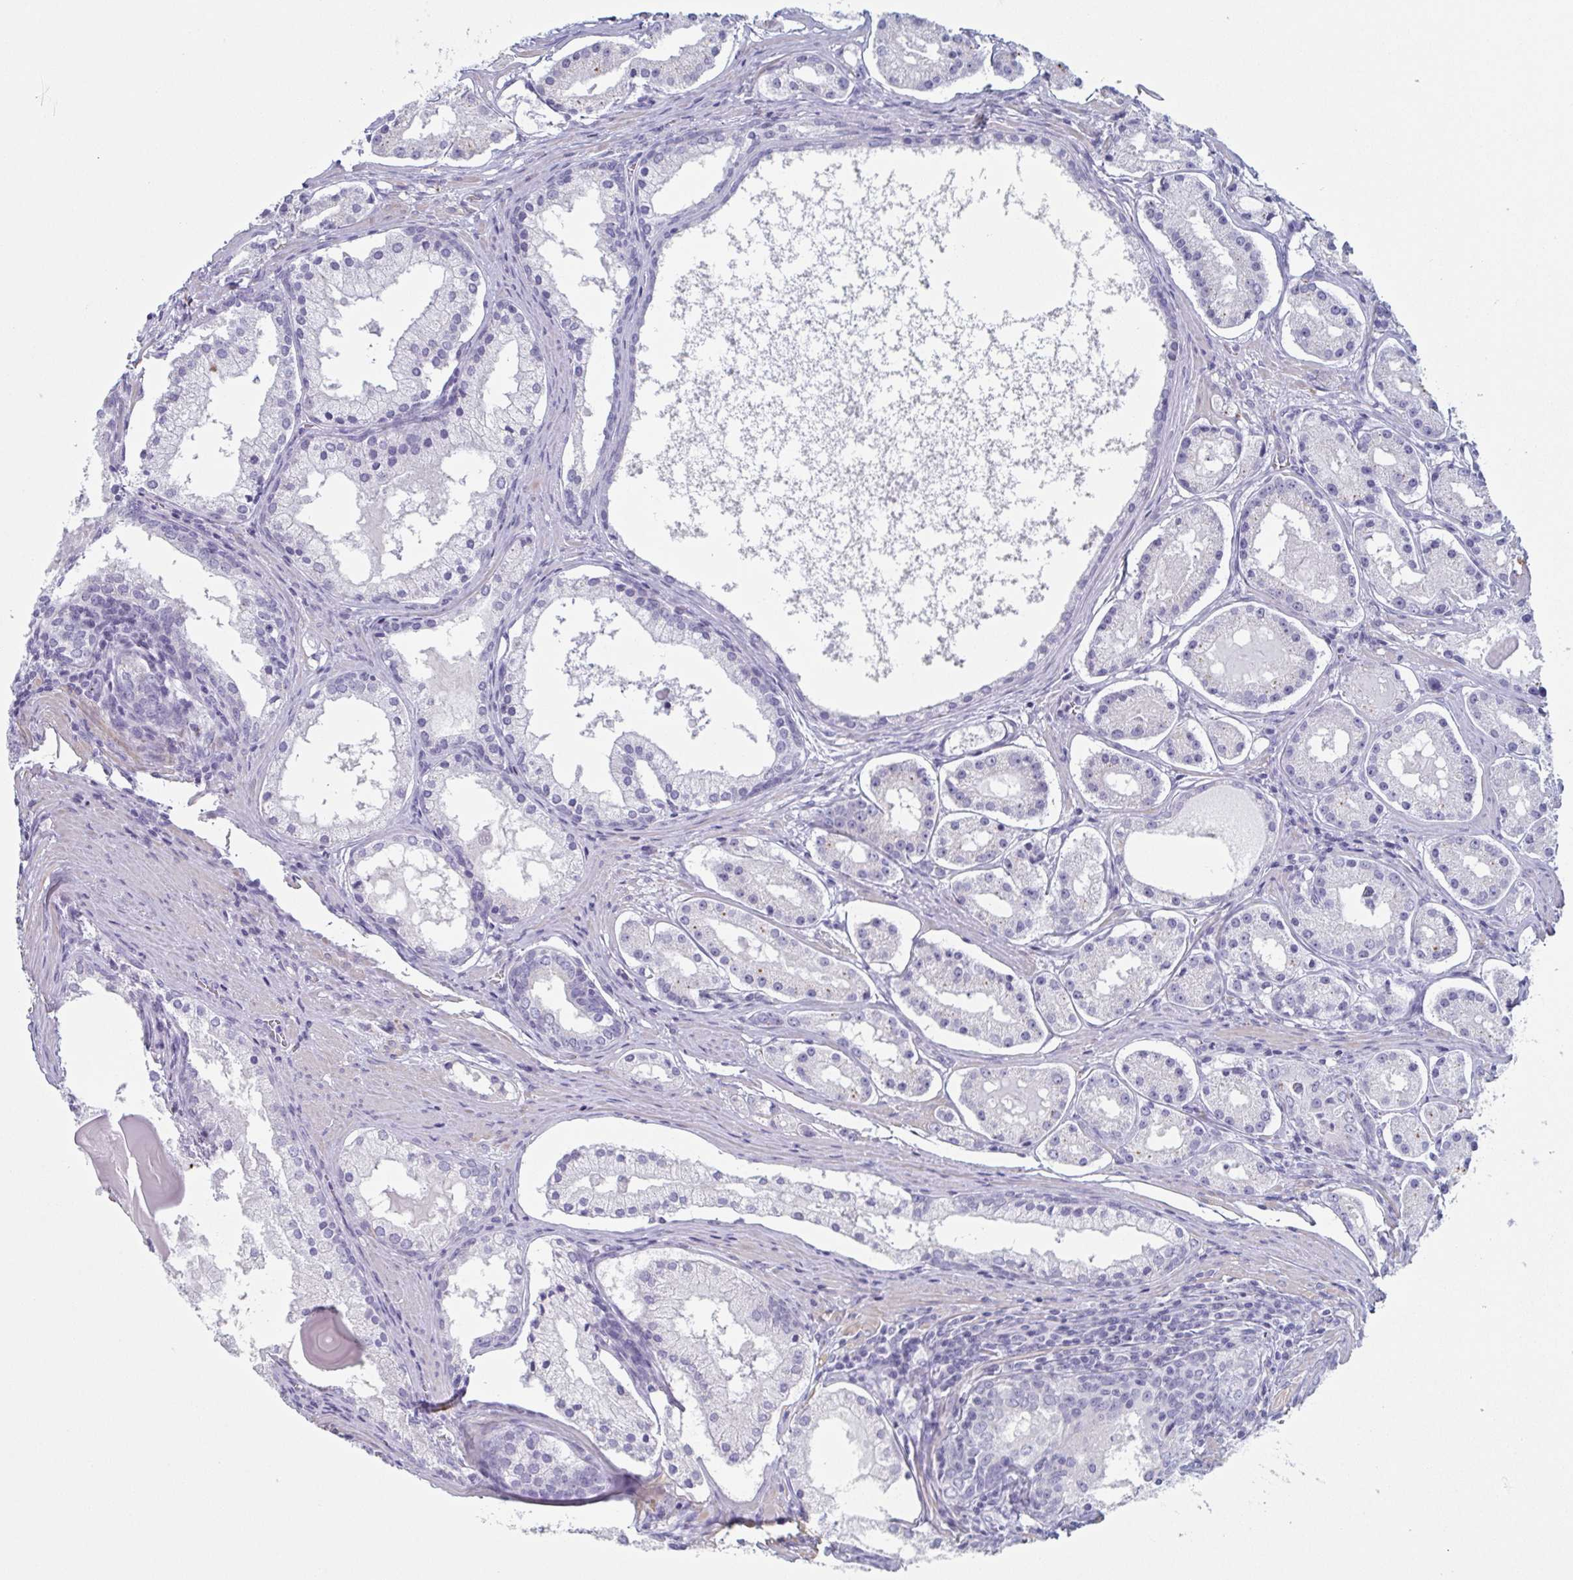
{"staining": {"intensity": "negative", "quantity": "none", "location": "none"}, "tissue": "prostate cancer", "cell_type": "Tumor cells", "image_type": "cancer", "snomed": [{"axis": "morphology", "description": "Adenocarcinoma, Low grade"}, {"axis": "topography", "description": "Prostate"}], "caption": "Protein analysis of prostate cancer shows no significant expression in tumor cells. (DAB (3,3'-diaminobenzidine) immunohistochemistry (IHC) visualized using brightfield microscopy, high magnification).", "gene": "TAGLN3", "patient": {"sex": "male", "age": 57}}